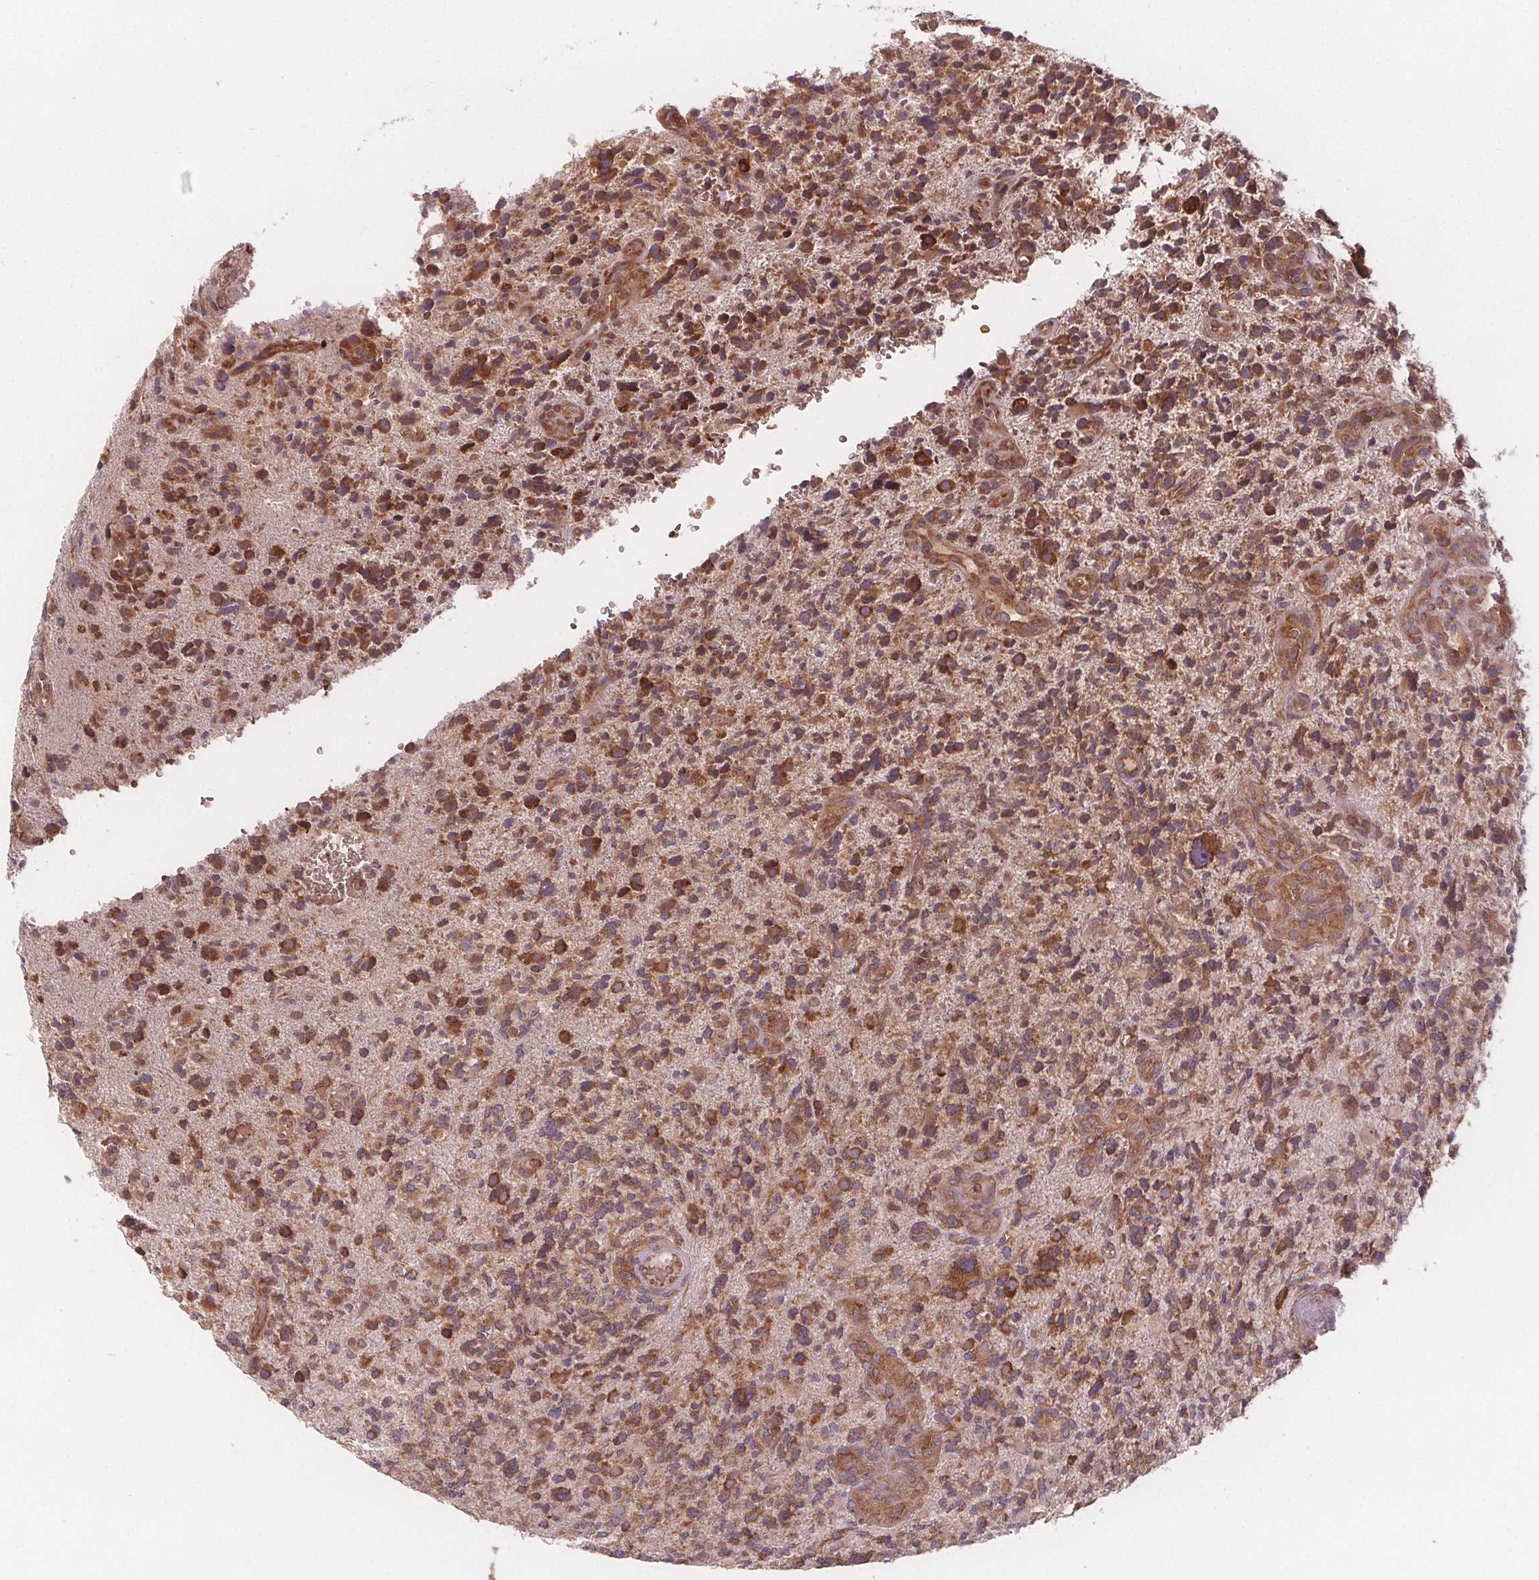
{"staining": {"intensity": "moderate", "quantity": ">75%", "location": "cytoplasmic/membranous"}, "tissue": "glioma", "cell_type": "Tumor cells", "image_type": "cancer", "snomed": [{"axis": "morphology", "description": "Glioma, malignant, High grade"}, {"axis": "topography", "description": "Brain"}], "caption": "Moderate cytoplasmic/membranous positivity for a protein is appreciated in about >75% of tumor cells of malignant glioma (high-grade) using immunohistochemistry.", "gene": "EIF3D", "patient": {"sex": "female", "age": 71}}